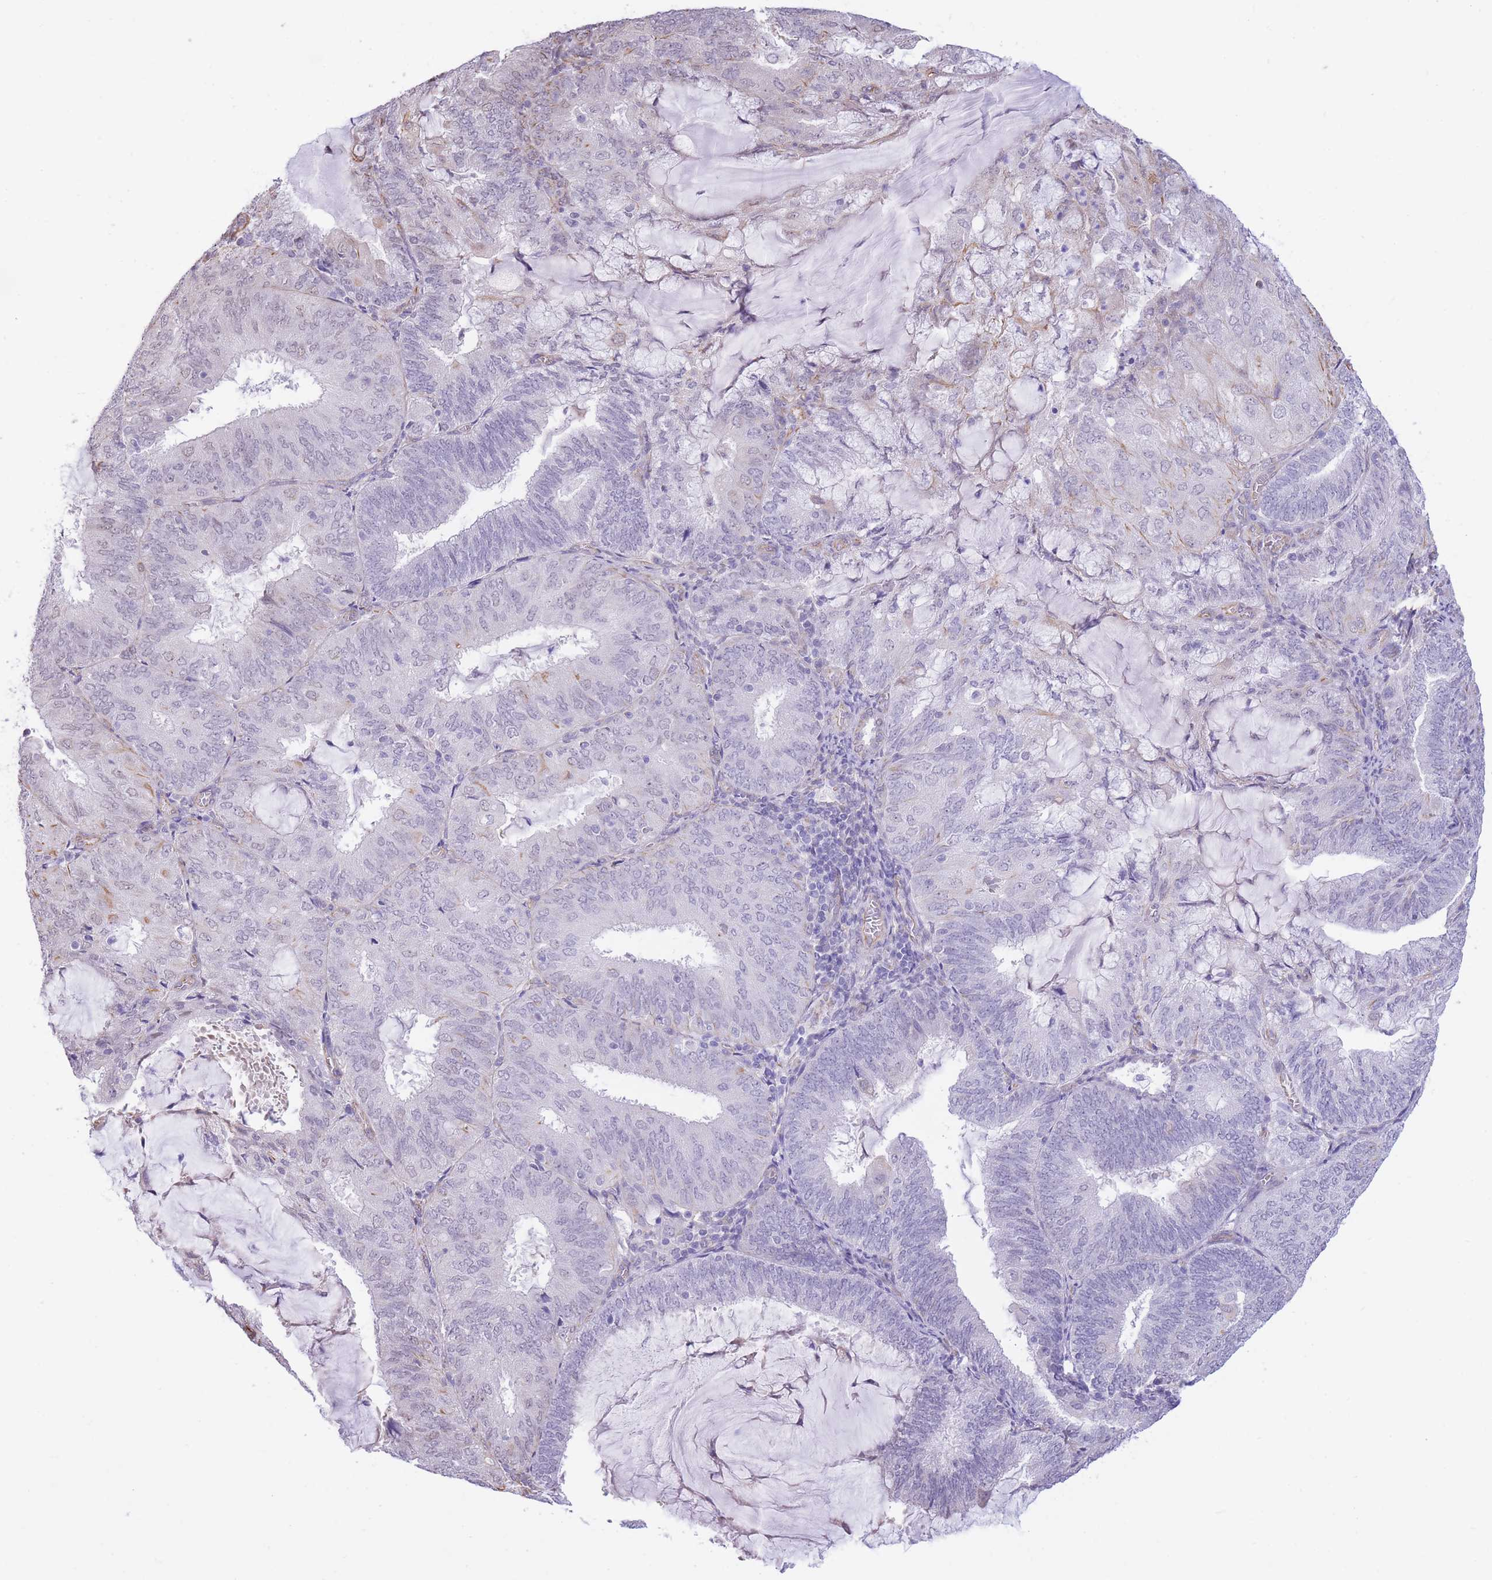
{"staining": {"intensity": "negative", "quantity": "none", "location": "none"}, "tissue": "endometrial cancer", "cell_type": "Tumor cells", "image_type": "cancer", "snomed": [{"axis": "morphology", "description": "Adenocarcinoma, NOS"}, {"axis": "topography", "description": "Endometrium"}], "caption": "This photomicrograph is of endometrial cancer stained with immunohistochemistry (IHC) to label a protein in brown with the nuclei are counter-stained blue. There is no staining in tumor cells. The staining was performed using DAB to visualize the protein expression in brown, while the nuclei were stained in blue with hematoxylin (Magnification: 20x).", "gene": "PSG8", "patient": {"sex": "female", "age": 81}}